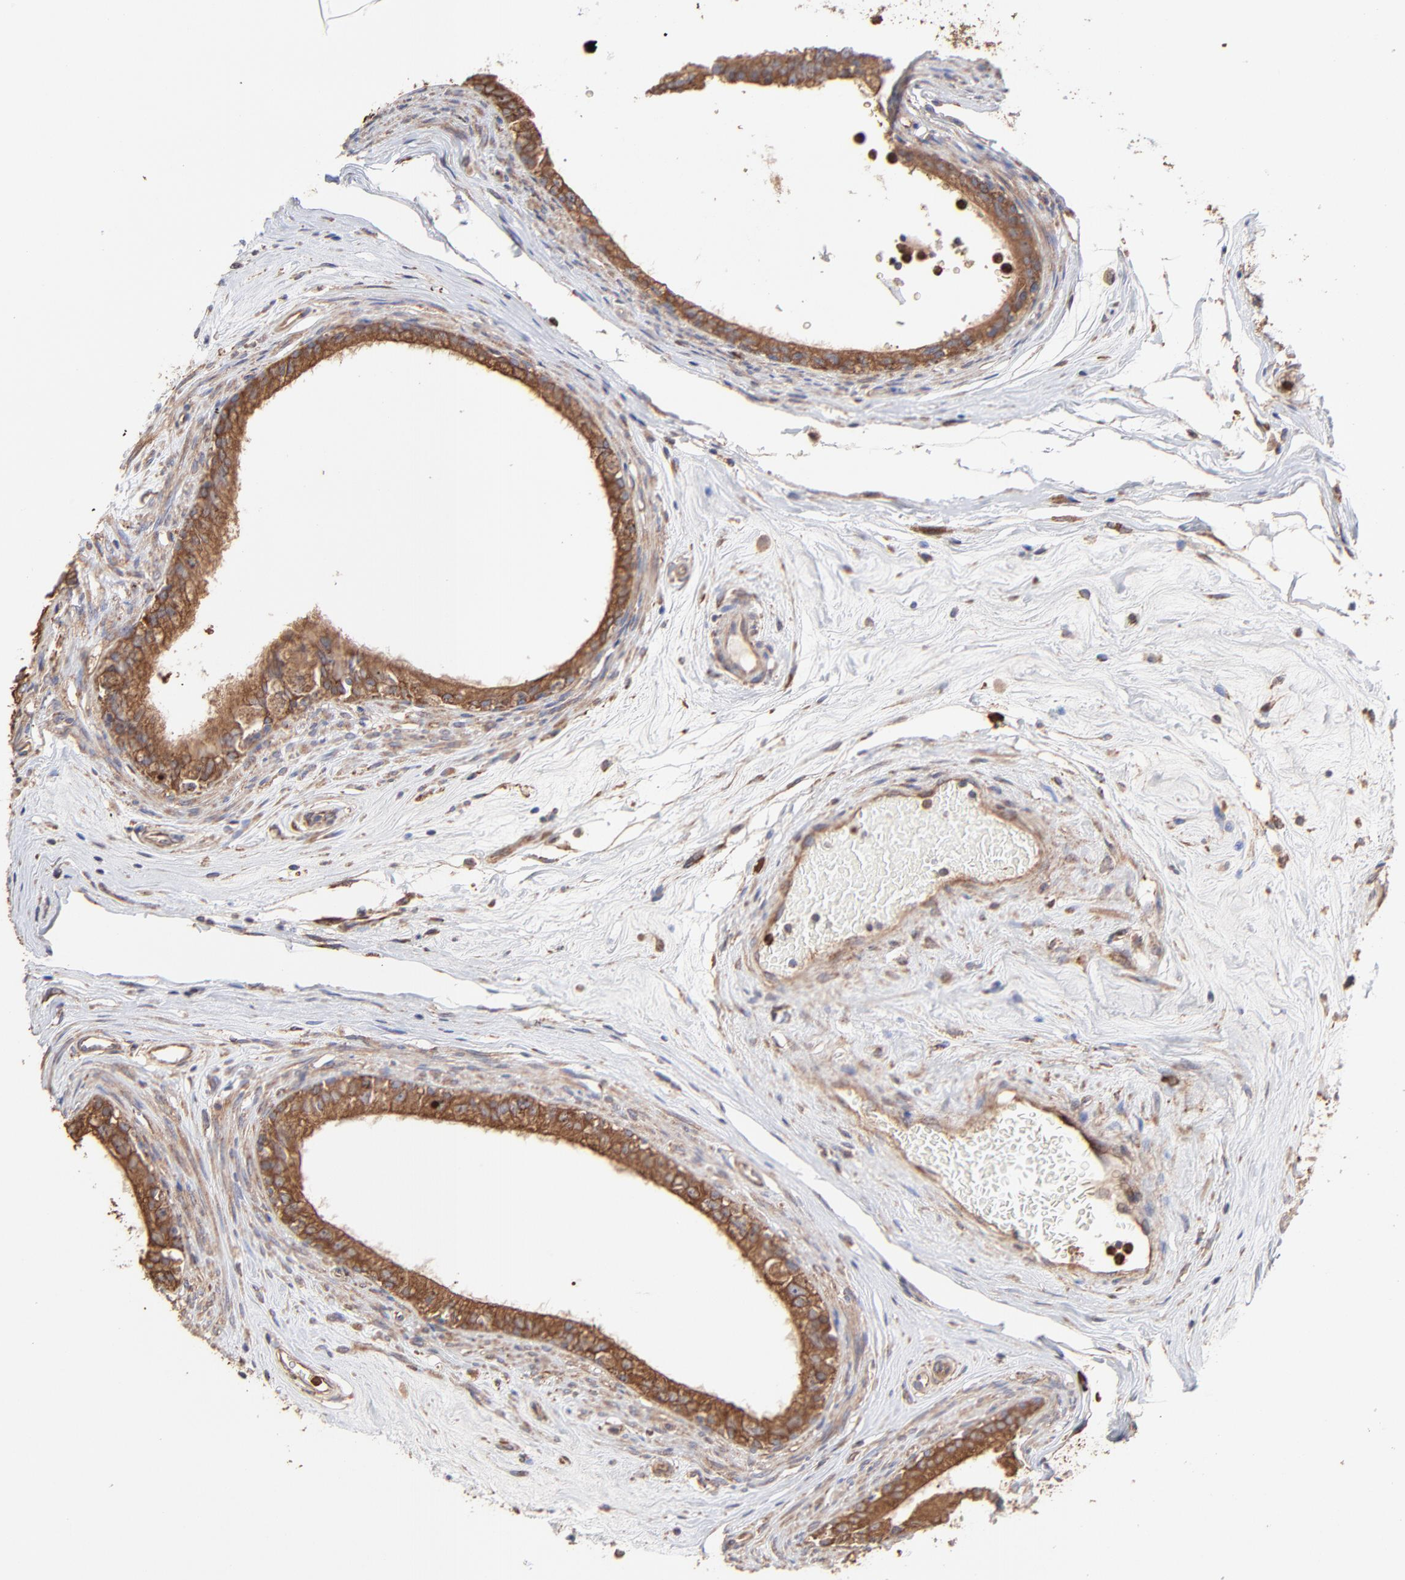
{"staining": {"intensity": "strong", "quantity": ">75%", "location": "cytoplasmic/membranous"}, "tissue": "epididymis", "cell_type": "Glandular cells", "image_type": "normal", "snomed": [{"axis": "morphology", "description": "Normal tissue, NOS"}, {"axis": "morphology", "description": "Inflammation, NOS"}, {"axis": "topography", "description": "Epididymis"}], "caption": "A brown stain highlights strong cytoplasmic/membranous positivity of a protein in glandular cells of normal human epididymis.", "gene": "PFKM", "patient": {"sex": "male", "age": 84}}